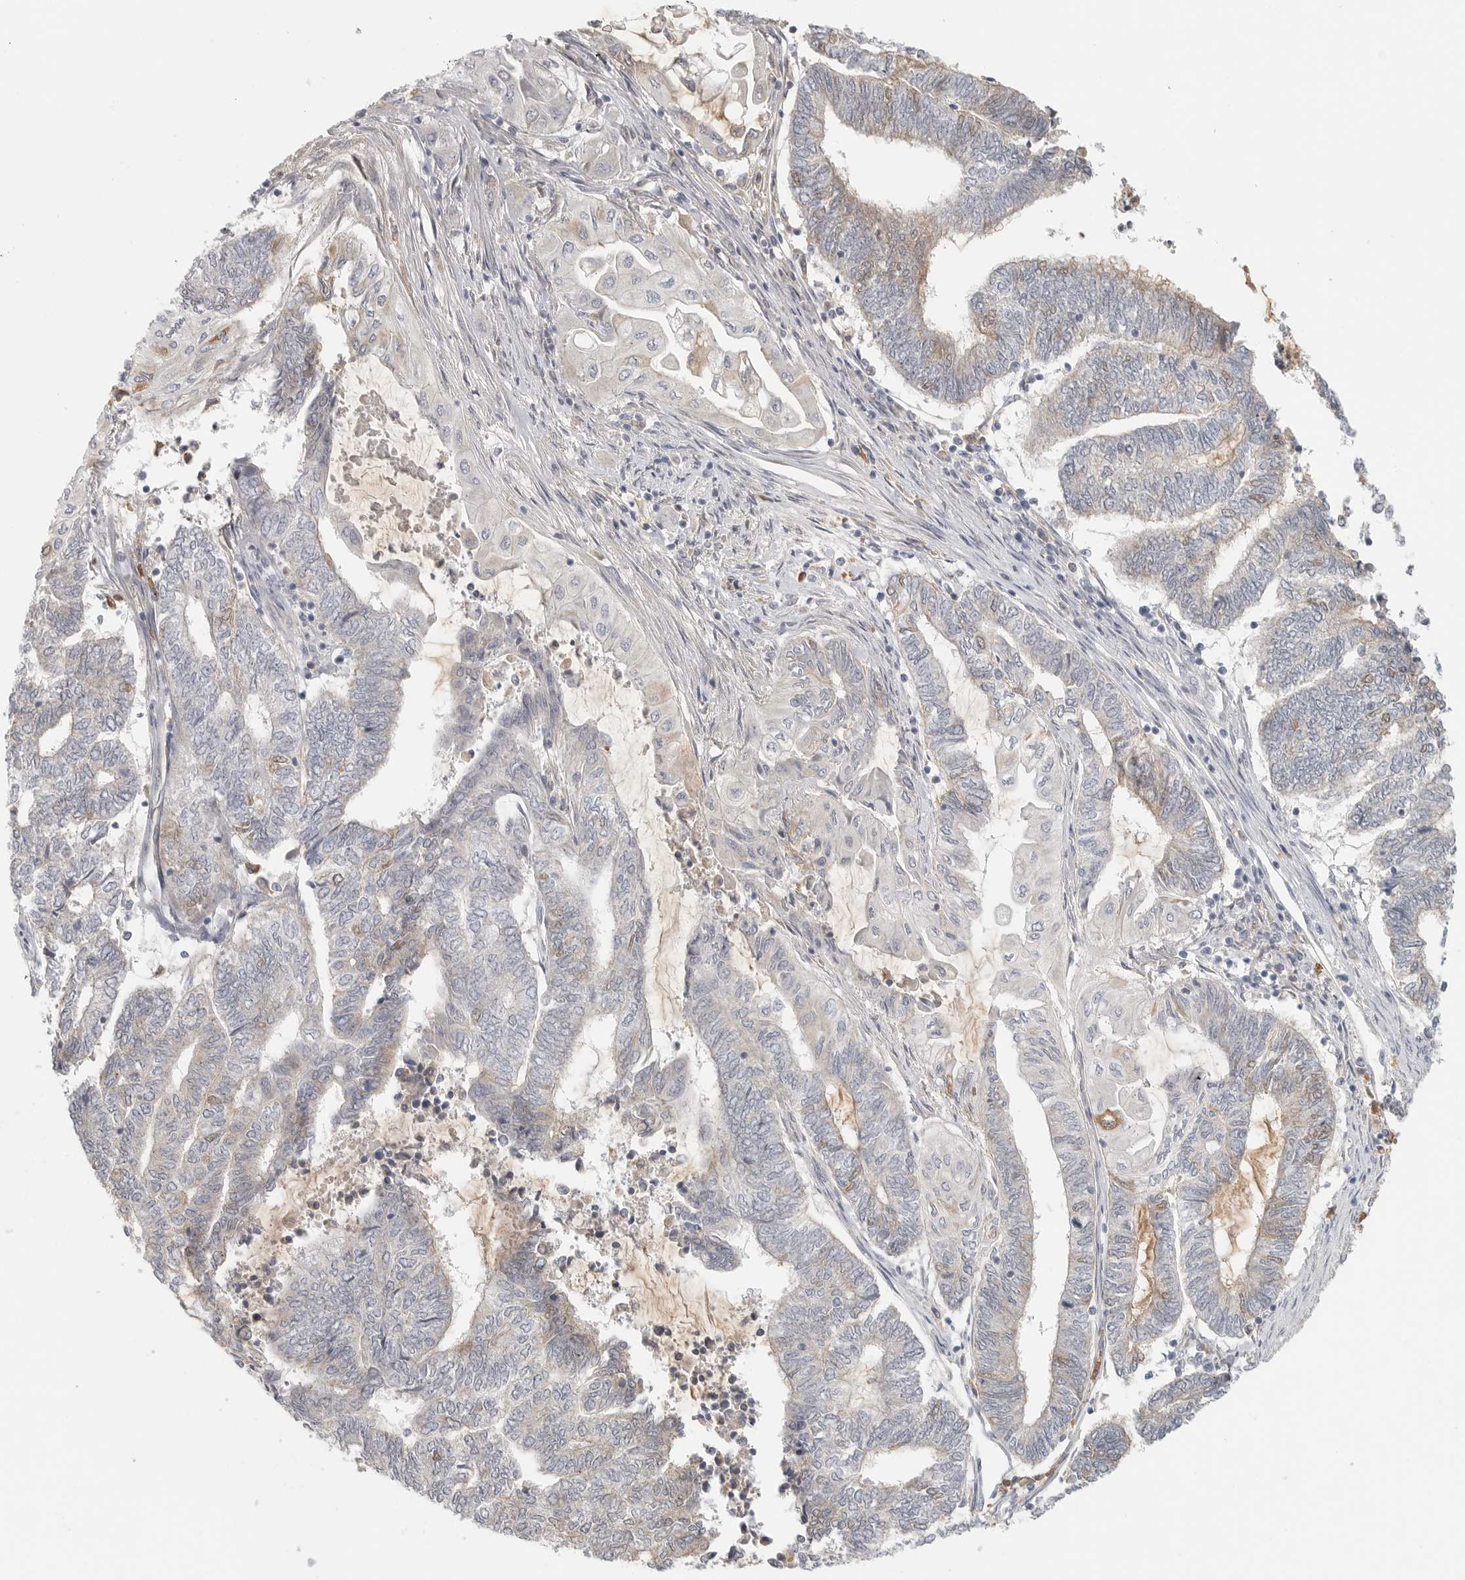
{"staining": {"intensity": "weak", "quantity": ">75%", "location": "cytoplasmic/membranous"}, "tissue": "endometrial cancer", "cell_type": "Tumor cells", "image_type": "cancer", "snomed": [{"axis": "morphology", "description": "Adenocarcinoma, NOS"}, {"axis": "topography", "description": "Uterus"}, {"axis": "topography", "description": "Endometrium"}], "caption": "Human adenocarcinoma (endometrial) stained with a protein marker reveals weak staining in tumor cells.", "gene": "SLC25A36", "patient": {"sex": "female", "age": 70}}